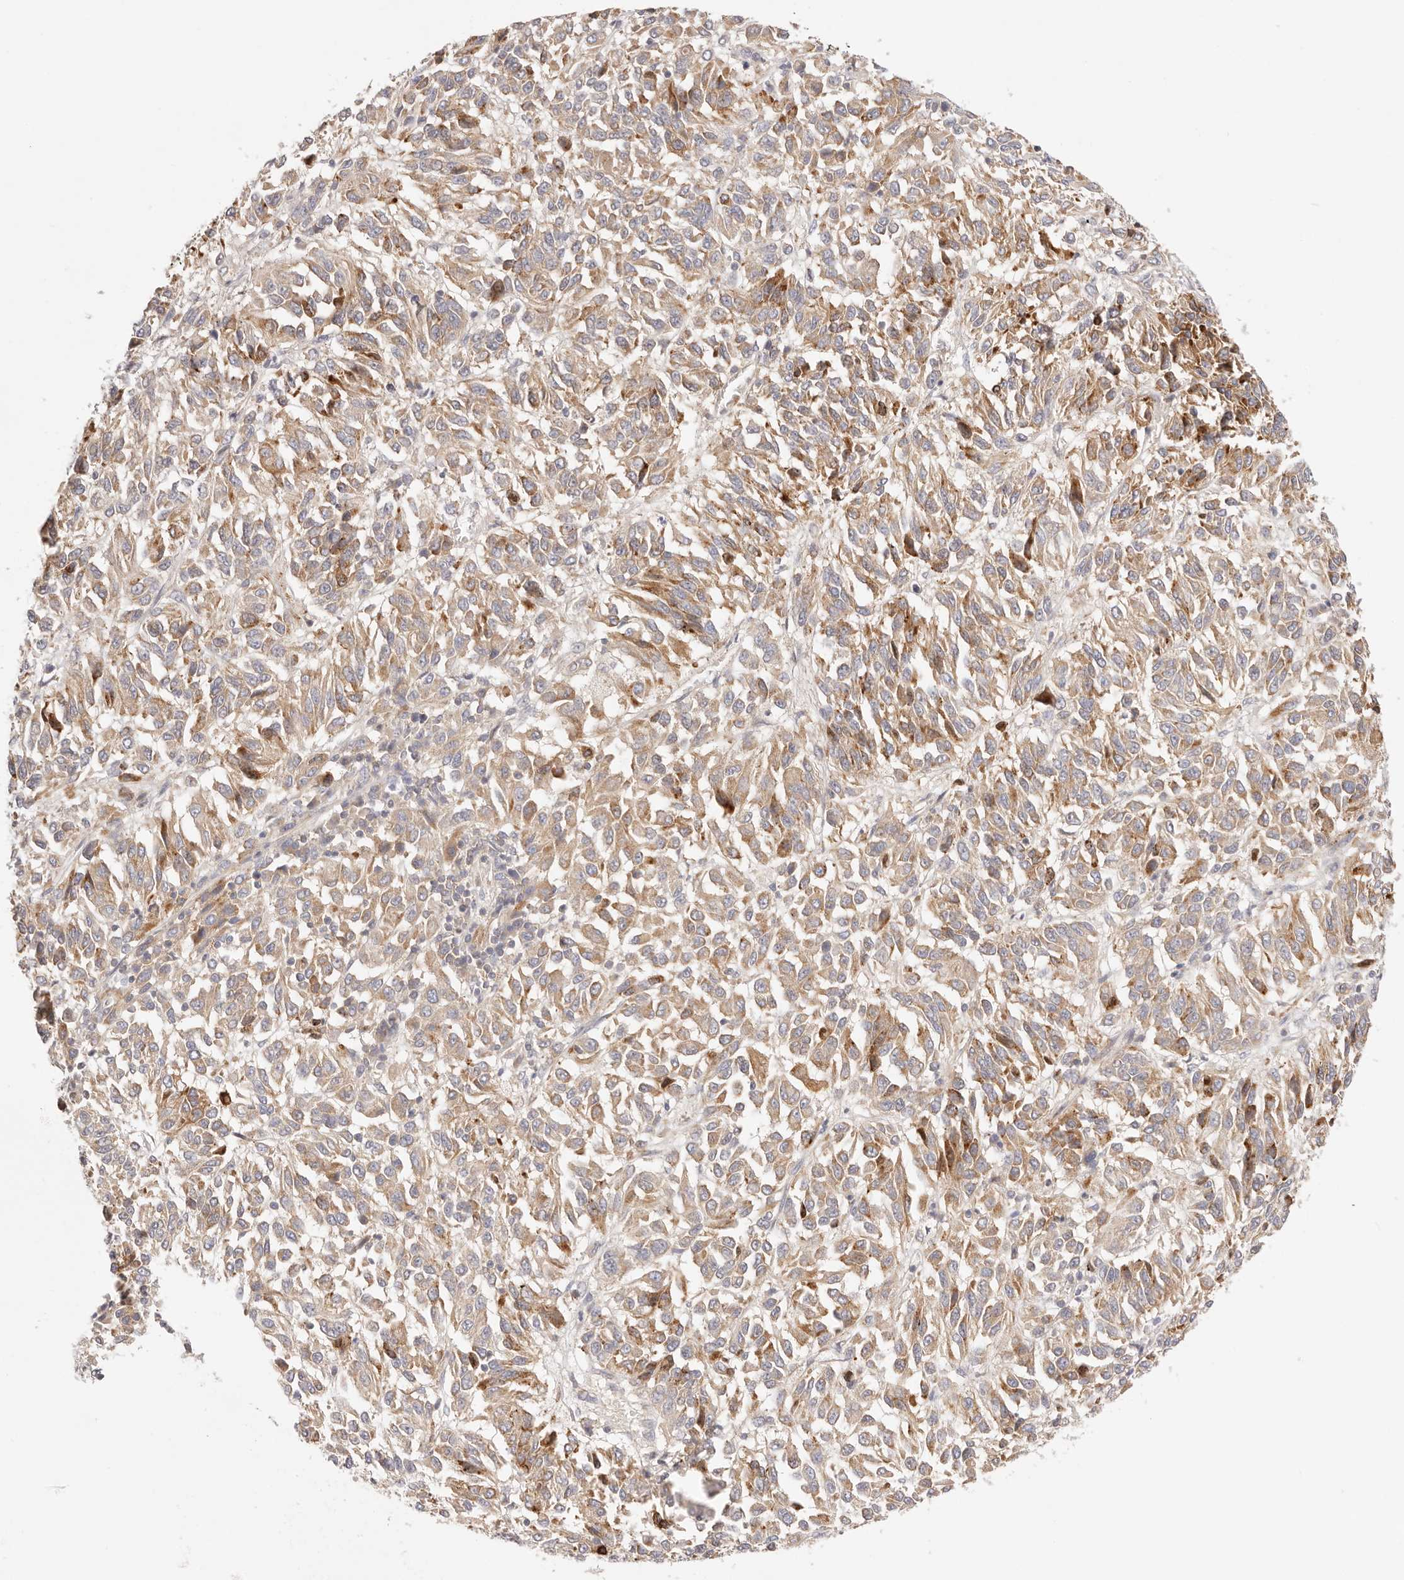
{"staining": {"intensity": "weak", "quantity": ">75%", "location": "cytoplasmic/membranous"}, "tissue": "melanoma", "cell_type": "Tumor cells", "image_type": "cancer", "snomed": [{"axis": "morphology", "description": "Malignant melanoma, Metastatic site"}, {"axis": "topography", "description": "Lung"}], "caption": "This image reveals malignant melanoma (metastatic site) stained with immunohistochemistry (IHC) to label a protein in brown. The cytoplasmic/membranous of tumor cells show weak positivity for the protein. Nuclei are counter-stained blue.", "gene": "KCMF1", "patient": {"sex": "male", "age": 64}}